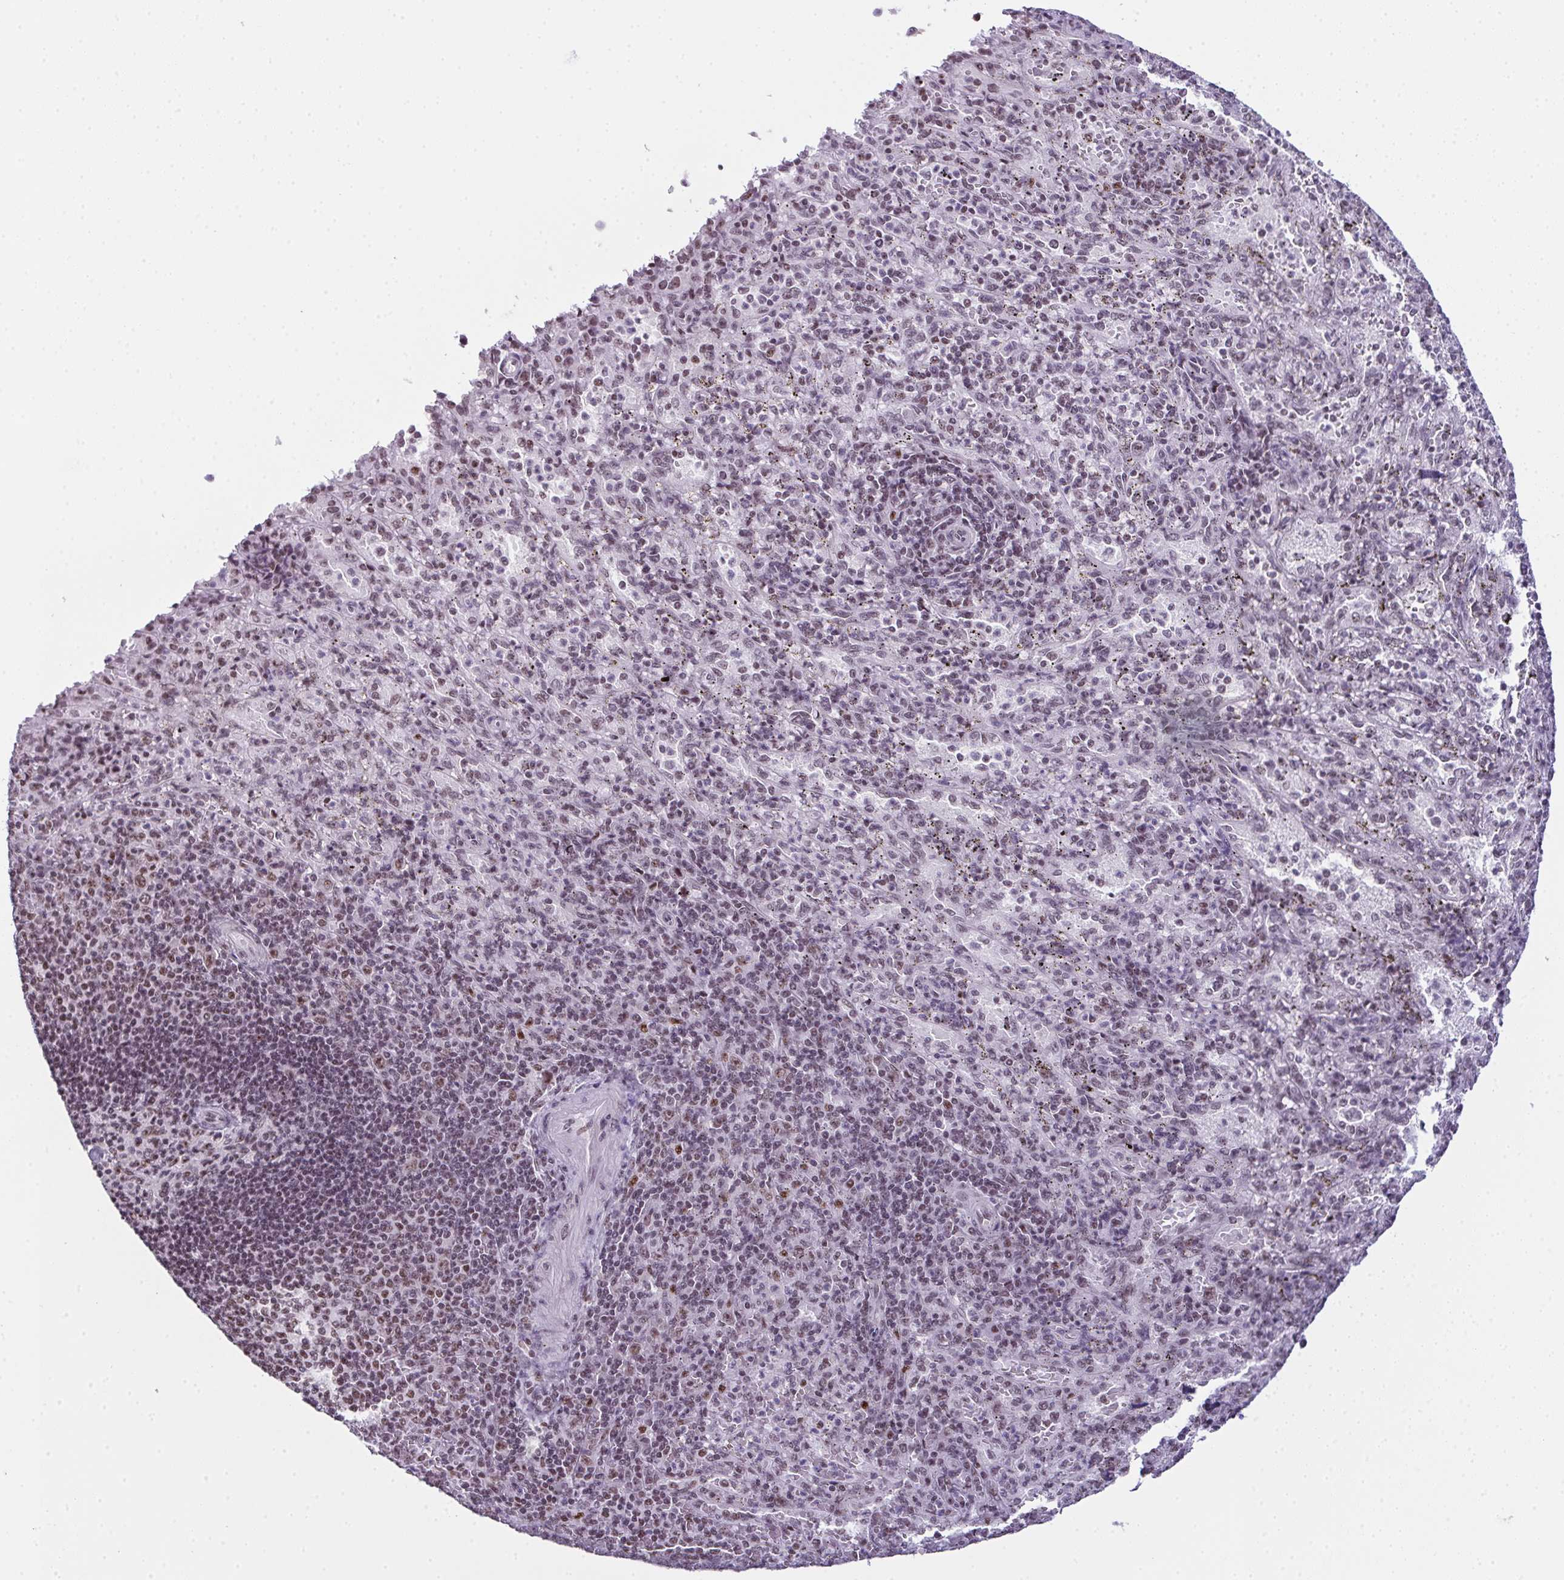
{"staining": {"intensity": "weak", "quantity": "<25%", "location": "nuclear"}, "tissue": "spleen", "cell_type": "Cells in red pulp", "image_type": "normal", "snomed": [{"axis": "morphology", "description": "Normal tissue, NOS"}, {"axis": "topography", "description": "Spleen"}], "caption": "Immunohistochemistry of benign spleen exhibits no positivity in cells in red pulp.", "gene": "ZNF800", "patient": {"sex": "male", "age": 57}}